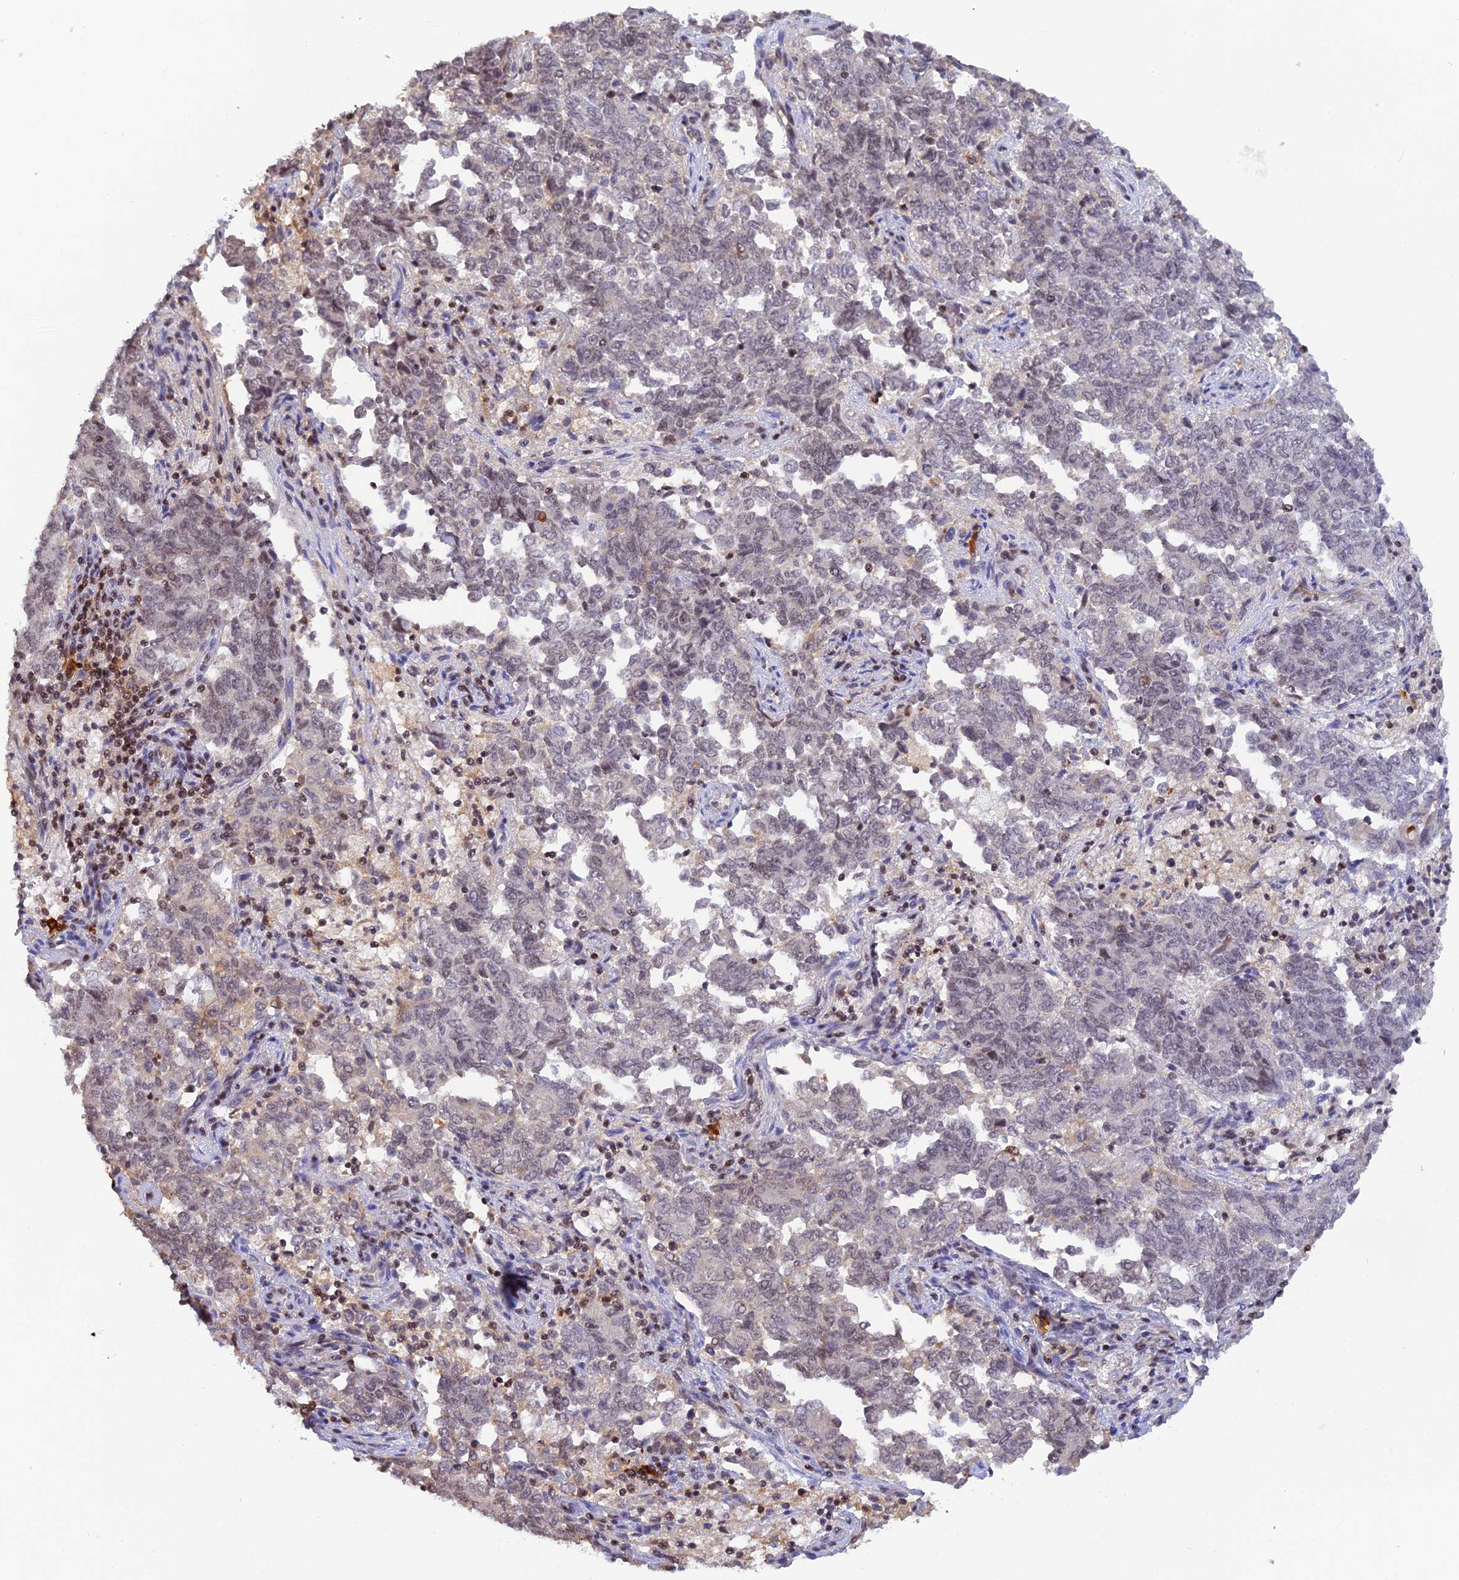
{"staining": {"intensity": "weak", "quantity": "<25%", "location": "nuclear"}, "tissue": "endometrial cancer", "cell_type": "Tumor cells", "image_type": "cancer", "snomed": [{"axis": "morphology", "description": "Adenocarcinoma, NOS"}, {"axis": "topography", "description": "Endometrium"}], "caption": "A high-resolution photomicrograph shows IHC staining of adenocarcinoma (endometrial), which demonstrates no significant expression in tumor cells. The staining was performed using DAB (3,3'-diaminobenzidine) to visualize the protein expression in brown, while the nuclei were stained in blue with hematoxylin (Magnification: 20x).", "gene": "THAP11", "patient": {"sex": "female", "age": 80}}